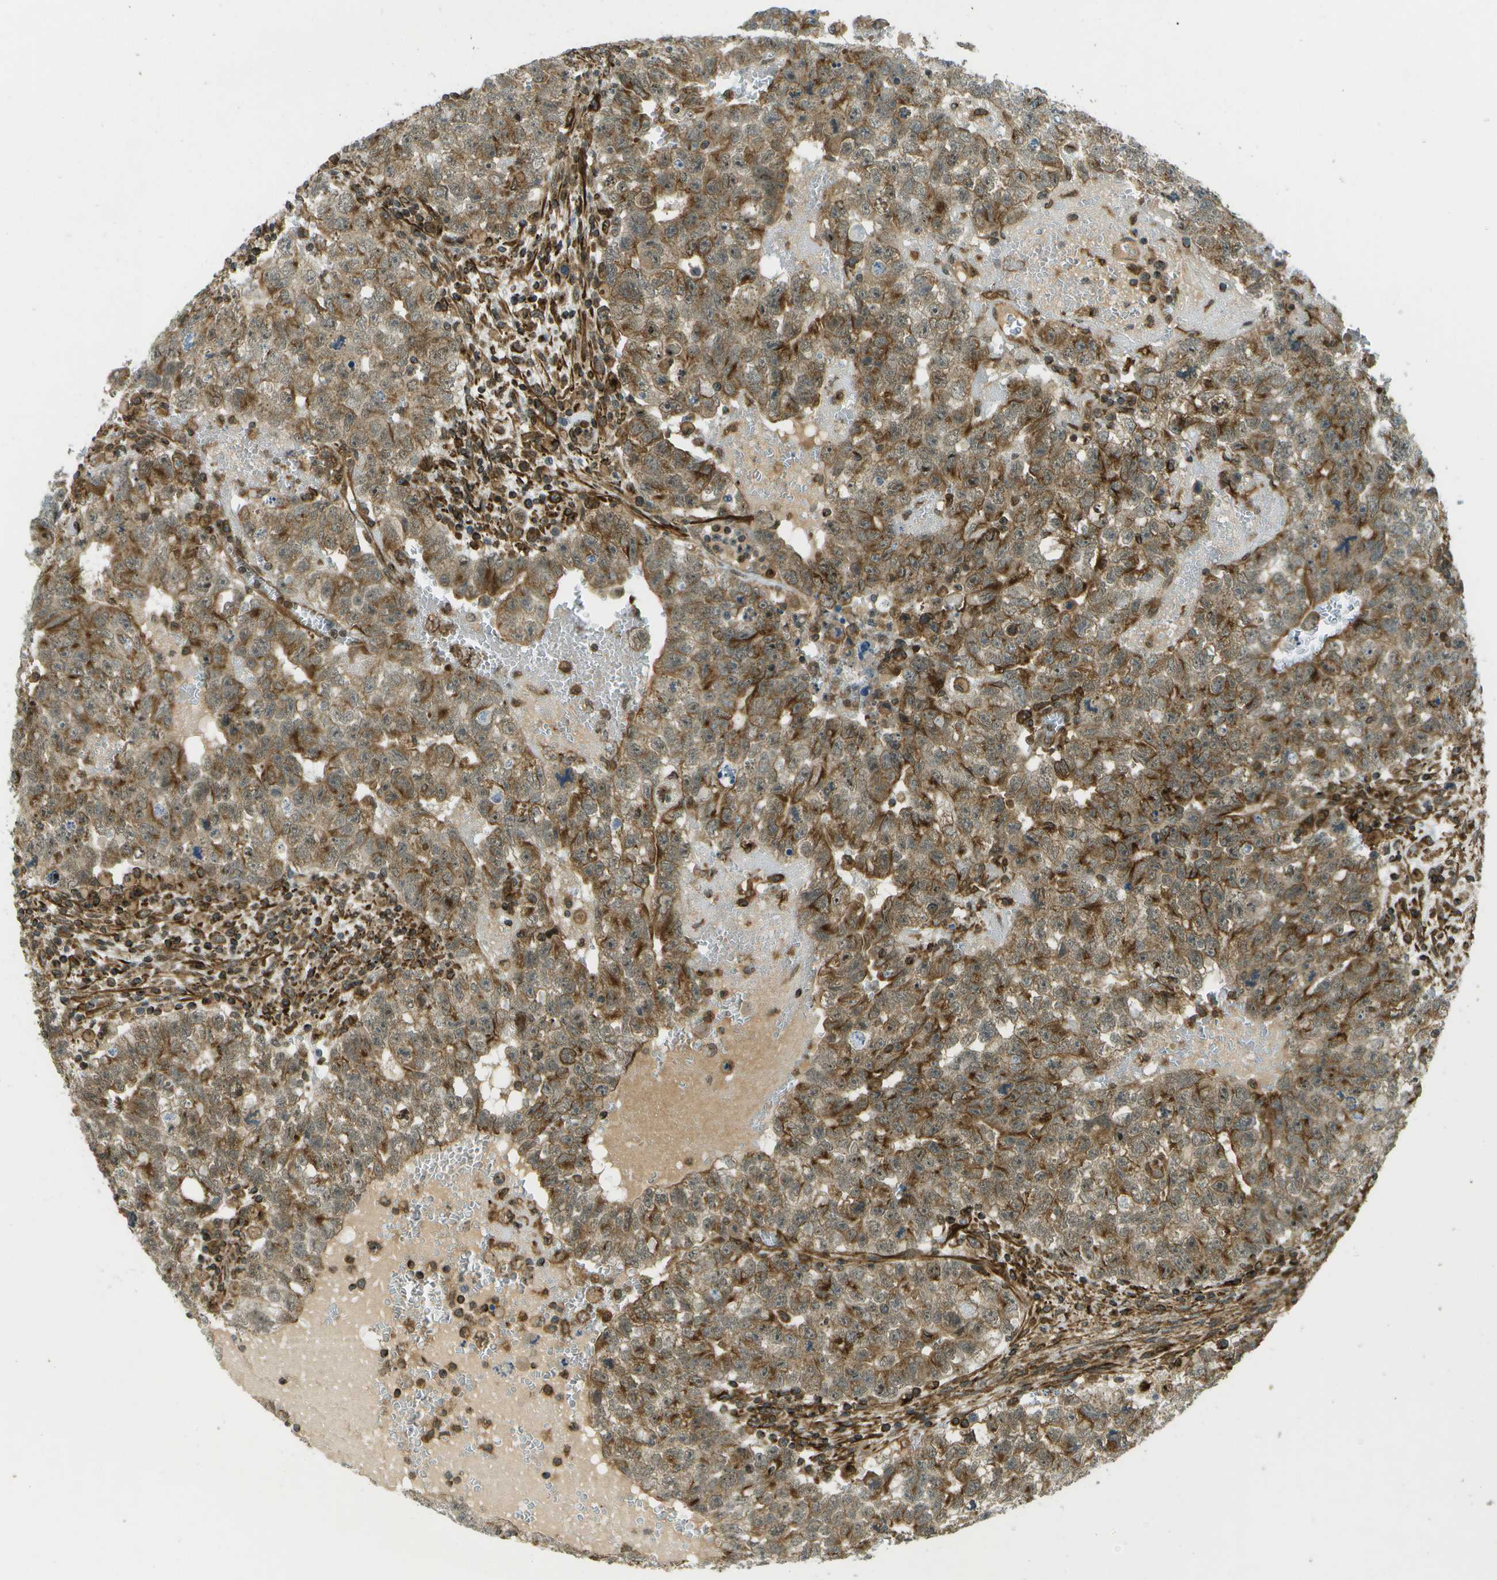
{"staining": {"intensity": "weak", "quantity": ">75%", "location": "cytoplasmic/membranous"}, "tissue": "testis cancer", "cell_type": "Tumor cells", "image_type": "cancer", "snomed": [{"axis": "morphology", "description": "Seminoma, NOS"}, {"axis": "morphology", "description": "Carcinoma, Embryonal, NOS"}, {"axis": "topography", "description": "Testis"}], "caption": "IHC histopathology image of human testis cancer (embryonal carcinoma) stained for a protein (brown), which demonstrates low levels of weak cytoplasmic/membranous staining in about >75% of tumor cells.", "gene": "TMTC1", "patient": {"sex": "male", "age": 38}}